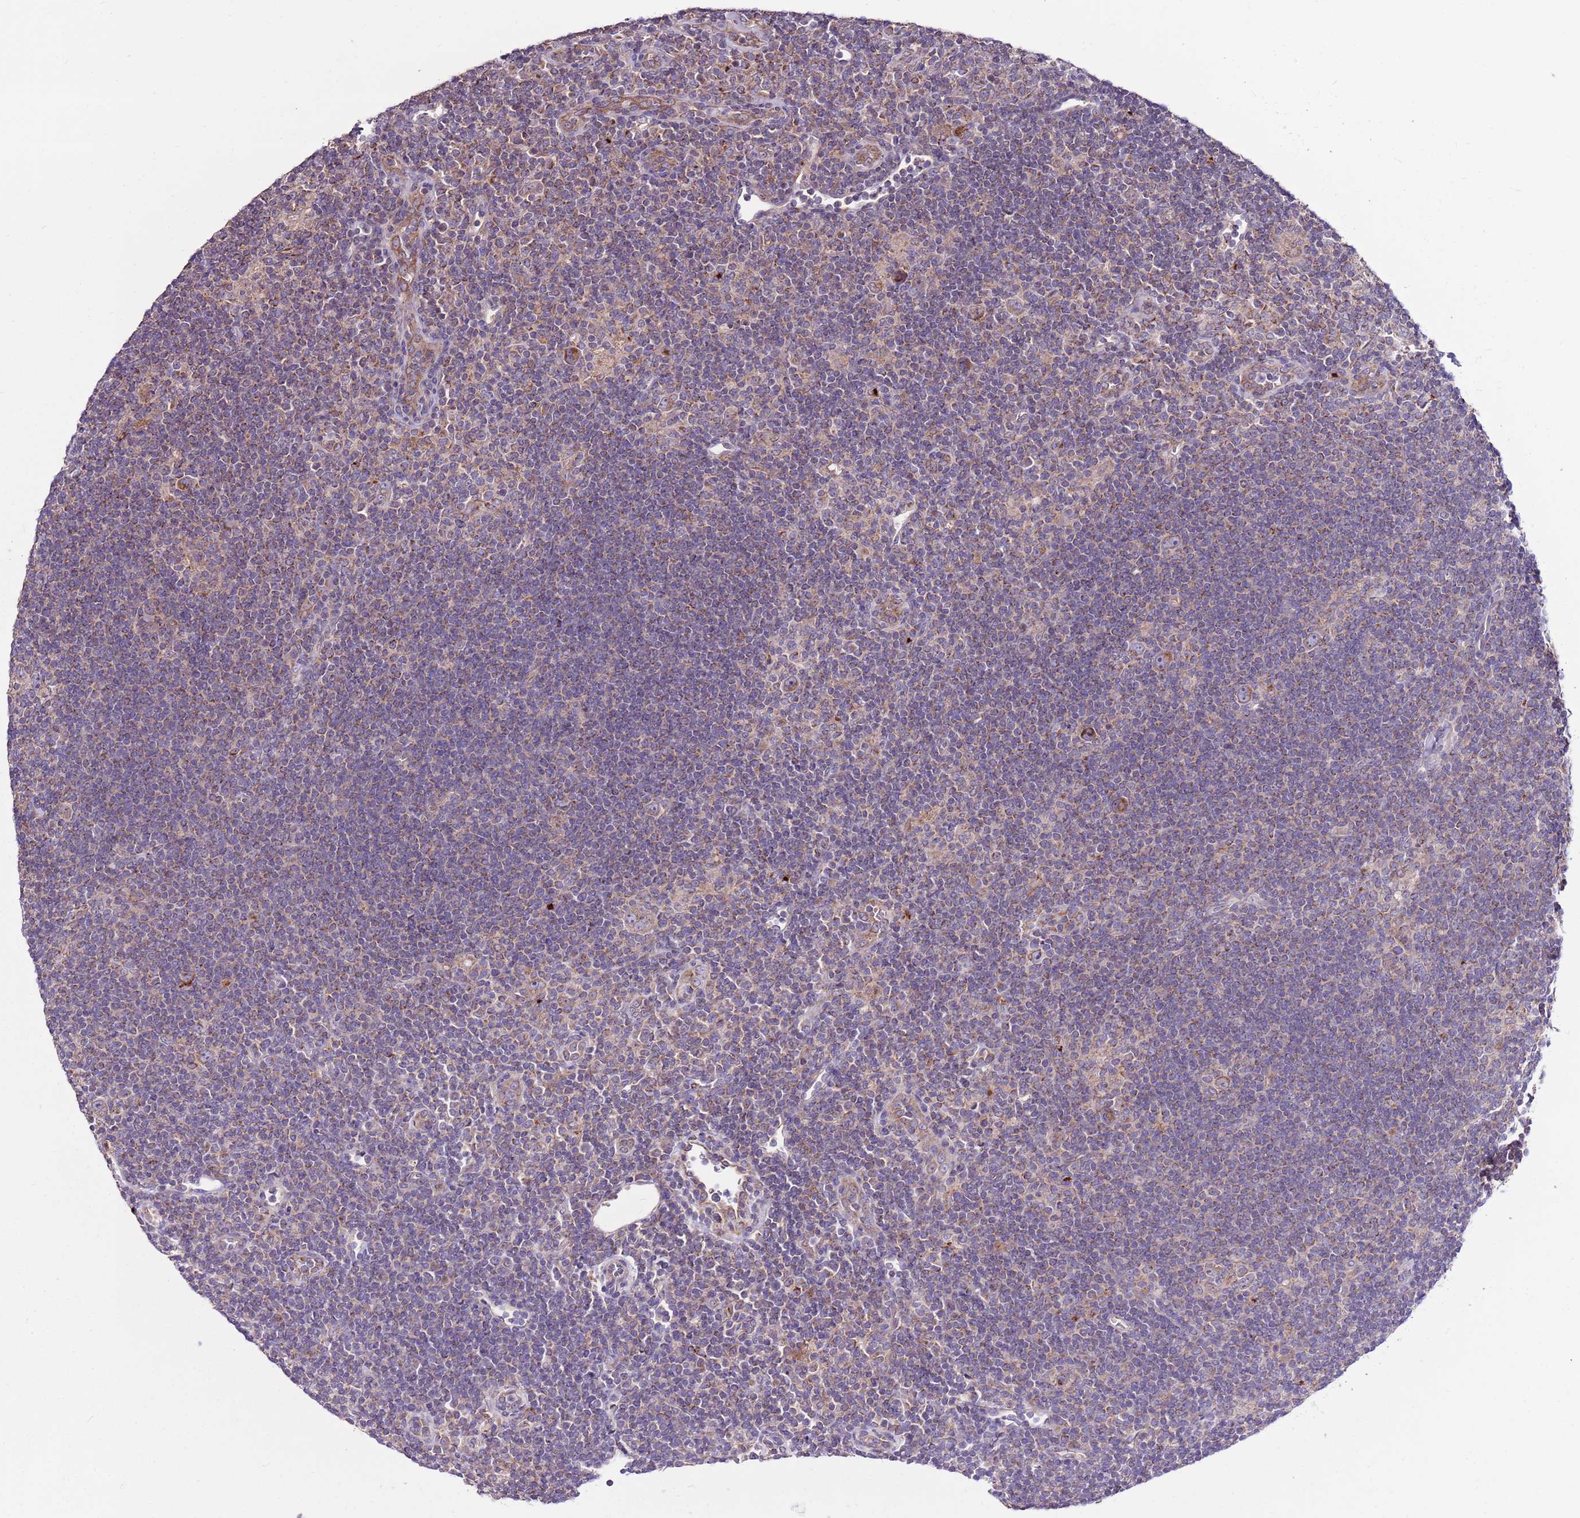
{"staining": {"intensity": "moderate", "quantity": ">75%", "location": "cytoplasmic/membranous"}, "tissue": "lymphoma", "cell_type": "Tumor cells", "image_type": "cancer", "snomed": [{"axis": "morphology", "description": "Hodgkin's disease, NOS"}, {"axis": "topography", "description": "Lymph node"}], "caption": "Hodgkin's disease stained with DAB (3,3'-diaminobenzidine) immunohistochemistry (IHC) reveals medium levels of moderate cytoplasmic/membranous staining in approximately >75% of tumor cells.", "gene": "SMG1", "patient": {"sex": "female", "age": 57}}